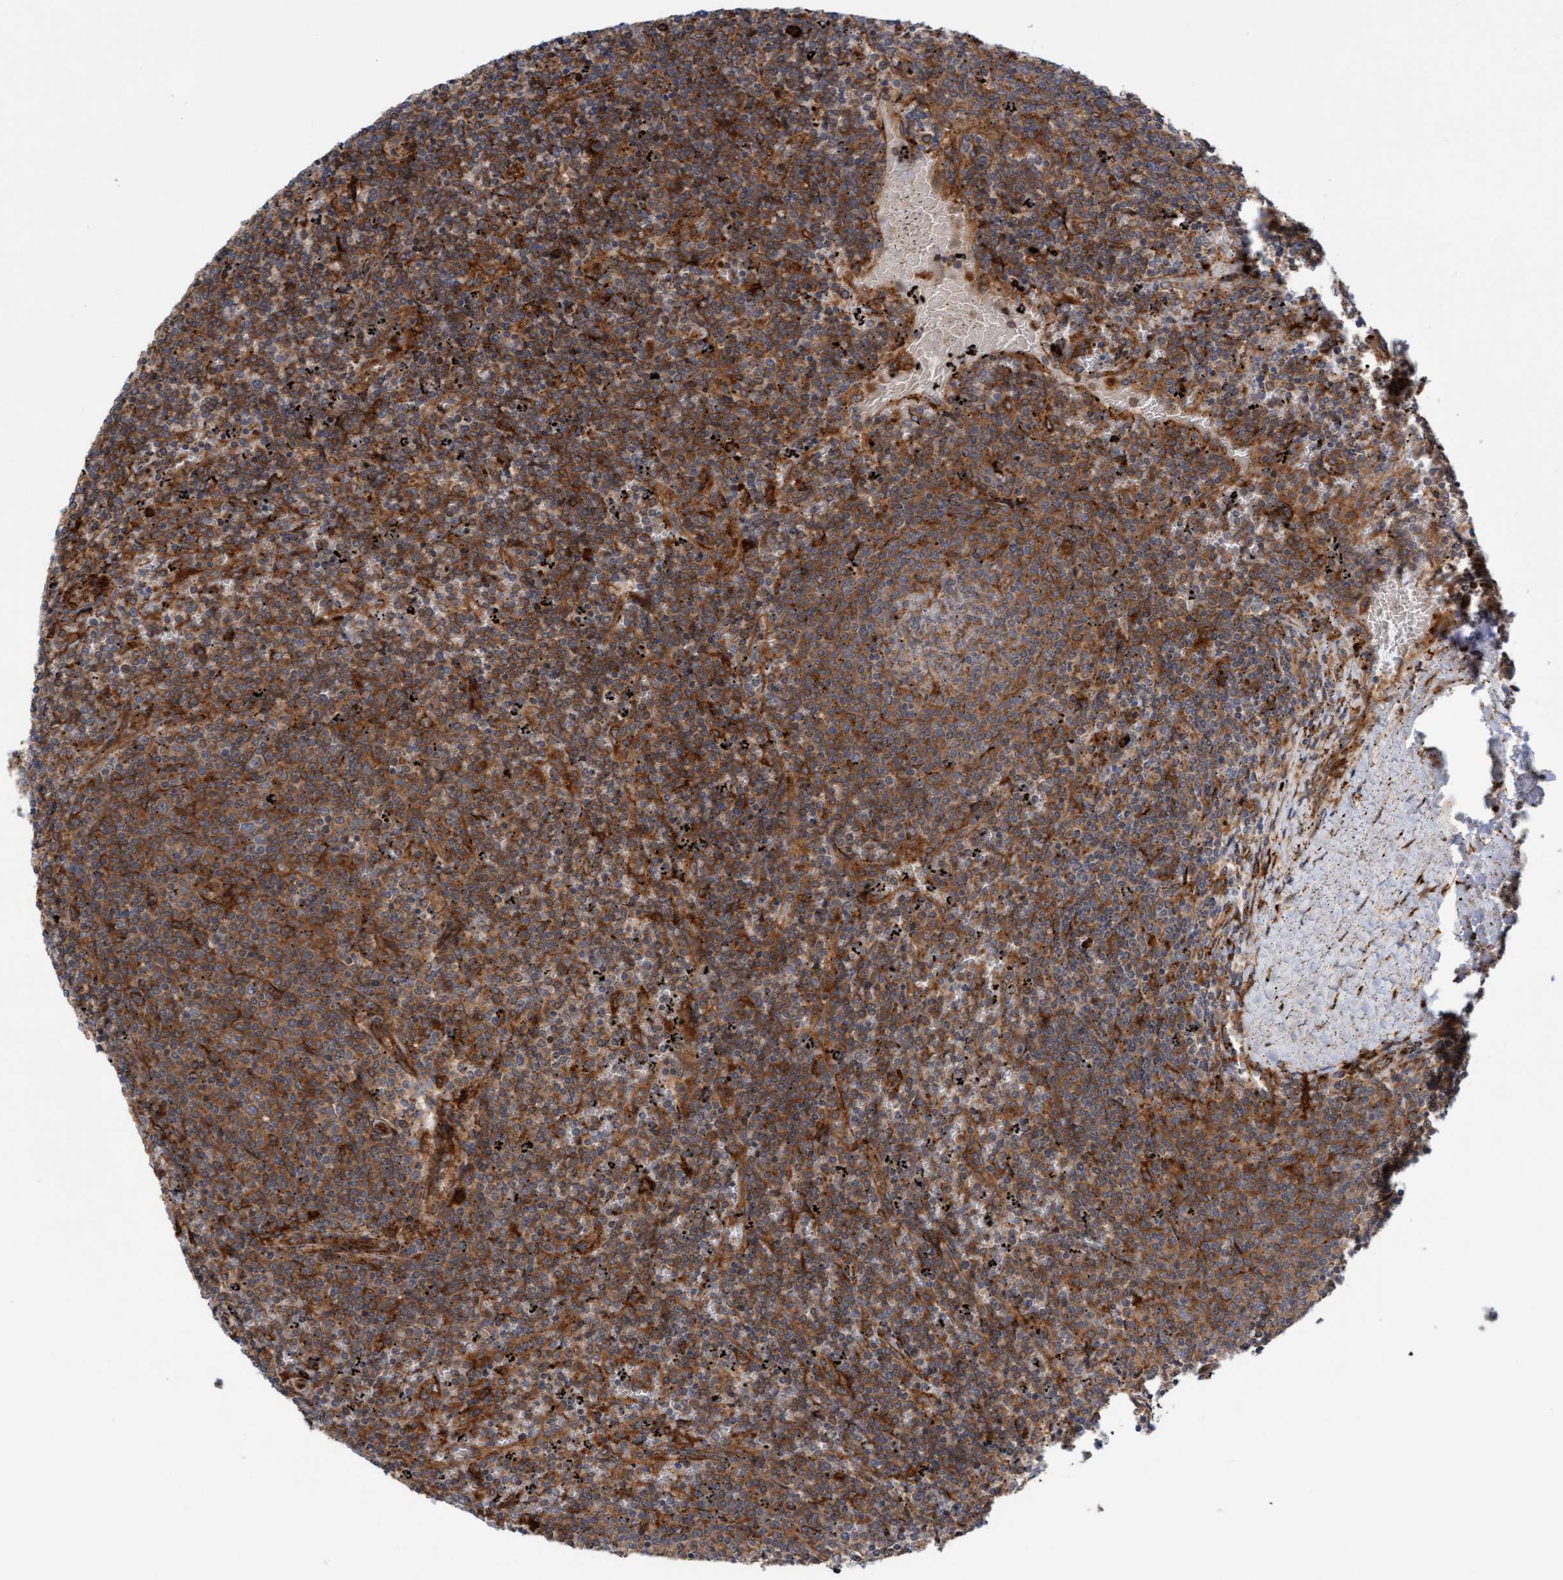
{"staining": {"intensity": "moderate", "quantity": ">75%", "location": "cytoplasmic/membranous"}, "tissue": "lymphoma", "cell_type": "Tumor cells", "image_type": "cancer", "snomed": [{"axis": "morphology", "description": "Malignant lymphoma, non-Hodgkin's type, Low grade"}, {"axis": "topography", "description": "Spleen"}], "caption": "Immunohistochemistry (IHC) of lymphoma shows medium levels of moderate cytoplasmic/membranous expression in about >75% of tumor cells.", "gene": "KIAA0753", "patient": {"sex": "female", "age": 50}}